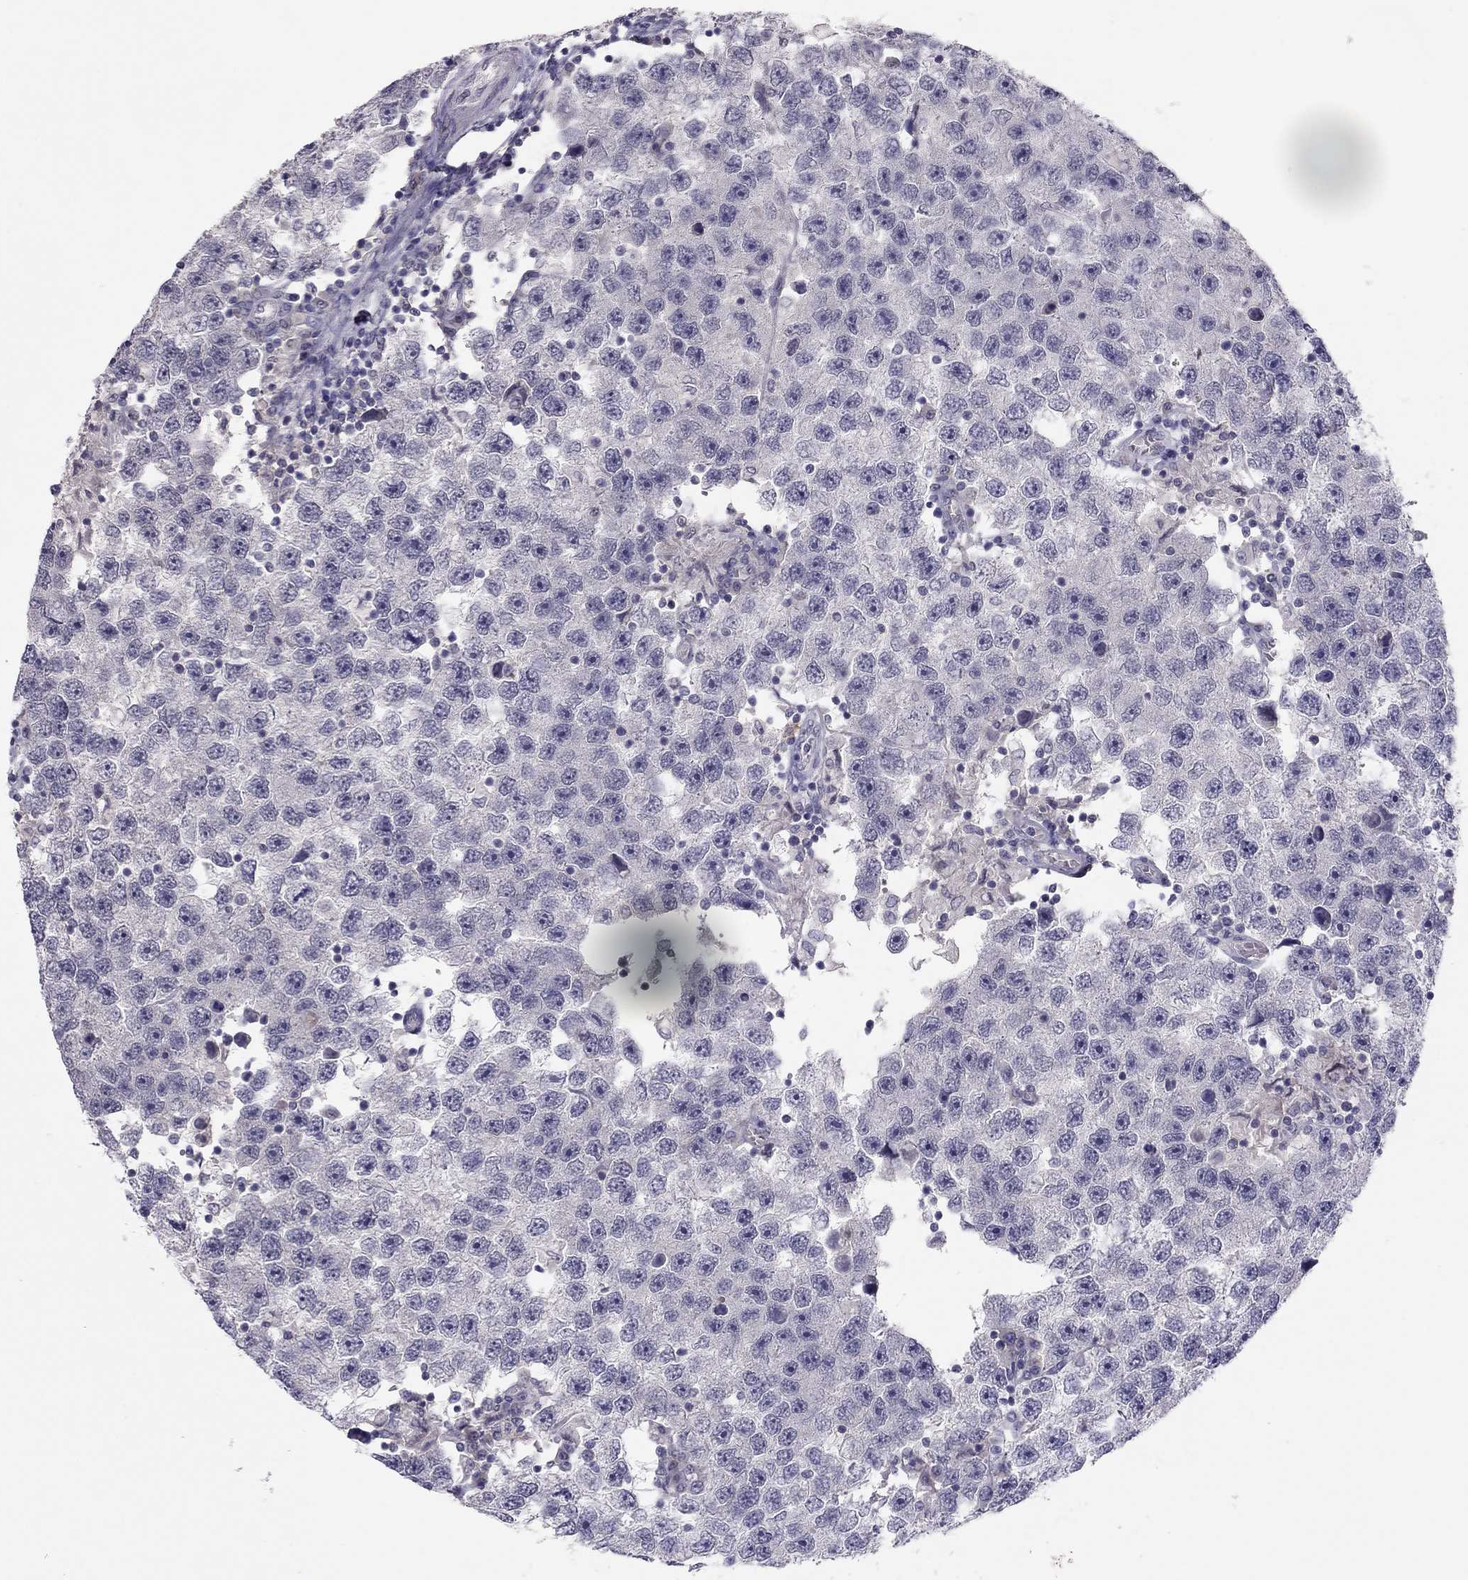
{"staining": {"intensity": "negative", "quantity": "none", "location": "none"}, "tissue": "testis cancer", "cell_type": "Tumor cells", "image_type": "cancer", "snomed": [{"axis": "morphology", "description": "Seminoma, NOS"}, {"axis": "topography", "description": "Testis"}], "caption": "The image shows no staining of tumor cells in testis cancer (seminoma). Nuclei are stained in blue.", "gene": "ADORA2A", "patient": {"sex": "male", "age": 26}}